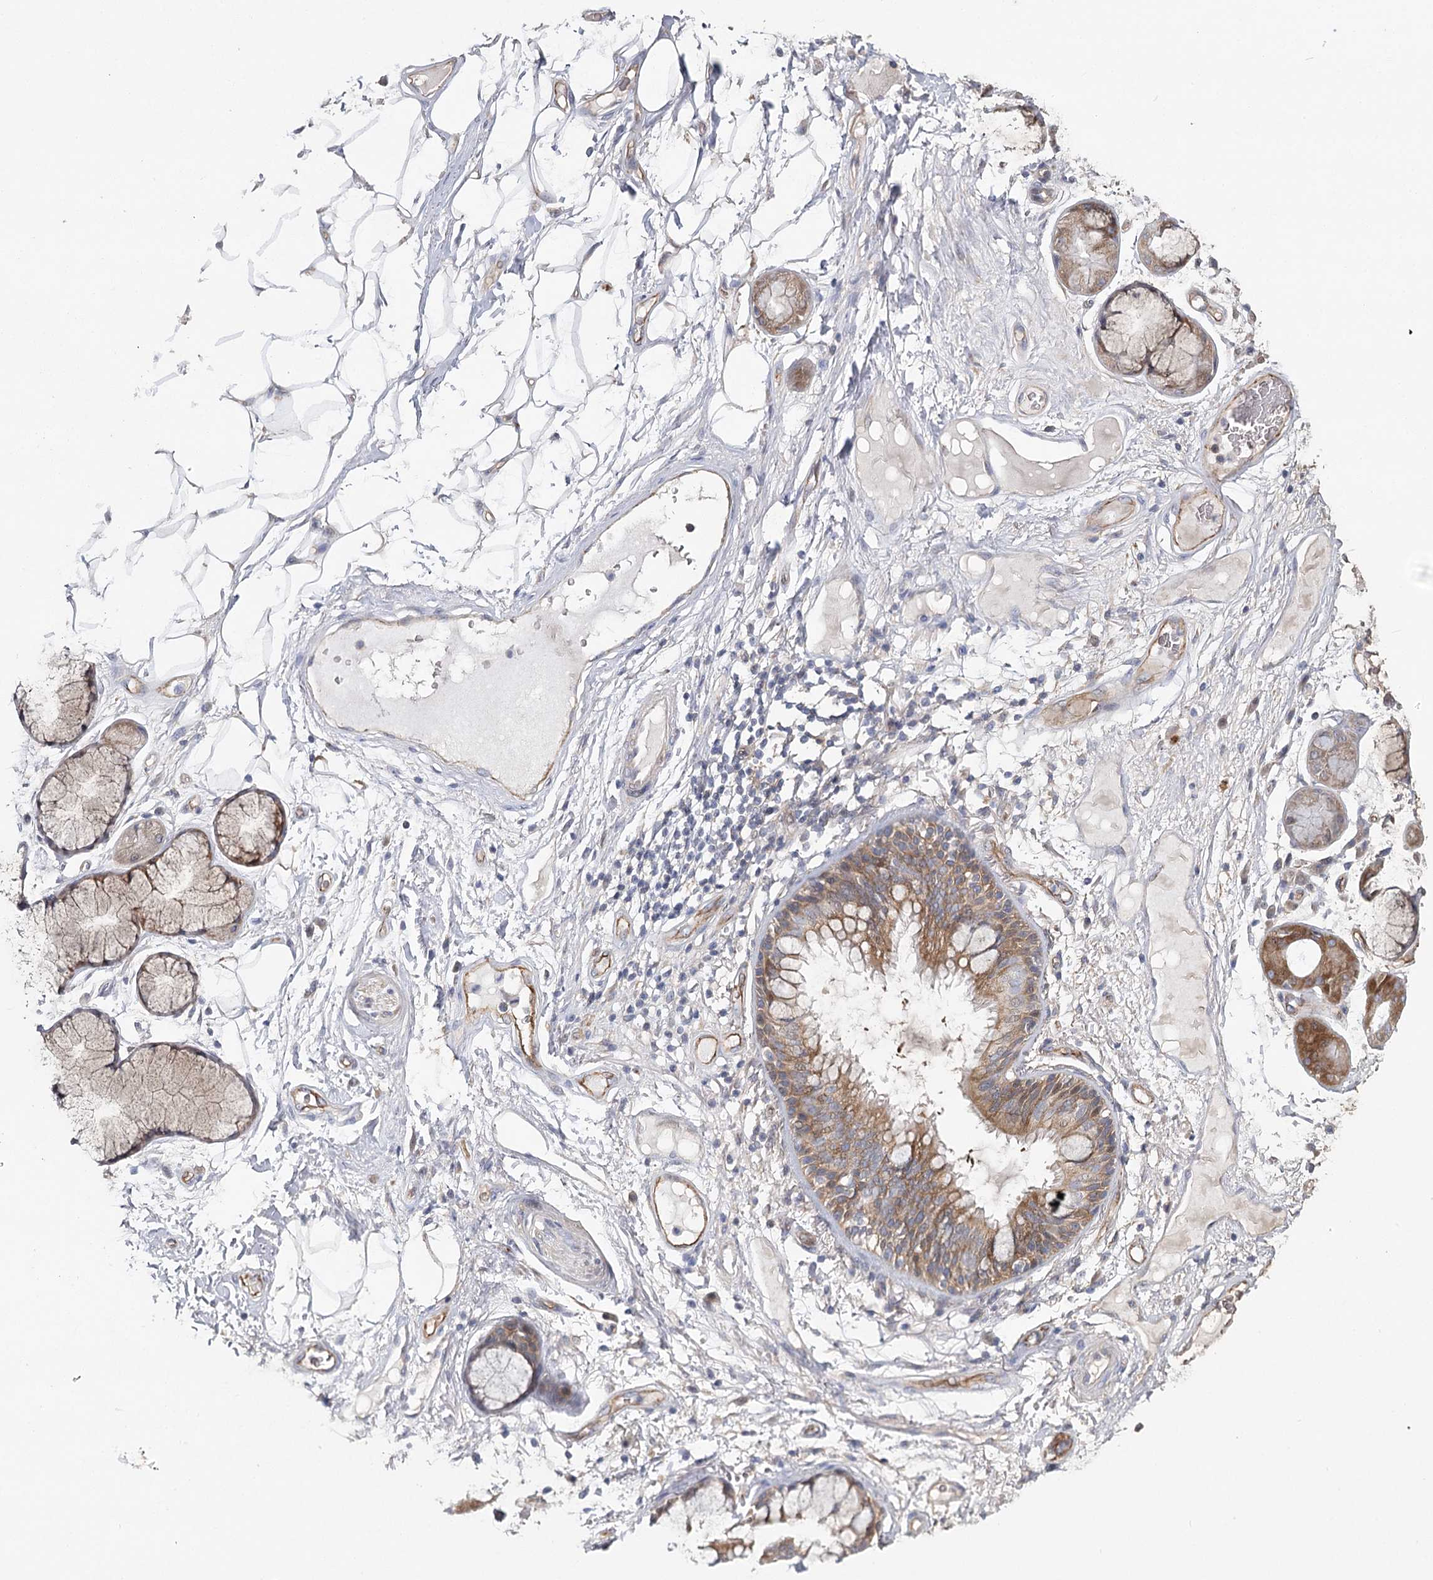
{"staining": {"intensity": "weak", "quantity": "25%-75%", "location": "cytoplasmic/membranous"}, "tissue": "adipose tissue", "cell_type": "Adipocytes", "image_type": "normal", "snomed": [{"axis": "morphology", "description": "Normal tissue, NOS"}, {"axis": "topography", "description": "Bronchus"}], "caption": "Weak cytoplasmic/membranous positivity is present in approximately 25%-75% of adipocytes in benign adipose tissue. The staining was performed using DAB (3,3'-diaminobenzidine), with brown indicating positive protein expression. Nuclei are stained blue with hematoxylin.", "gene": "MAP3K13", "patient": {"sex": "male", "age": 66}}